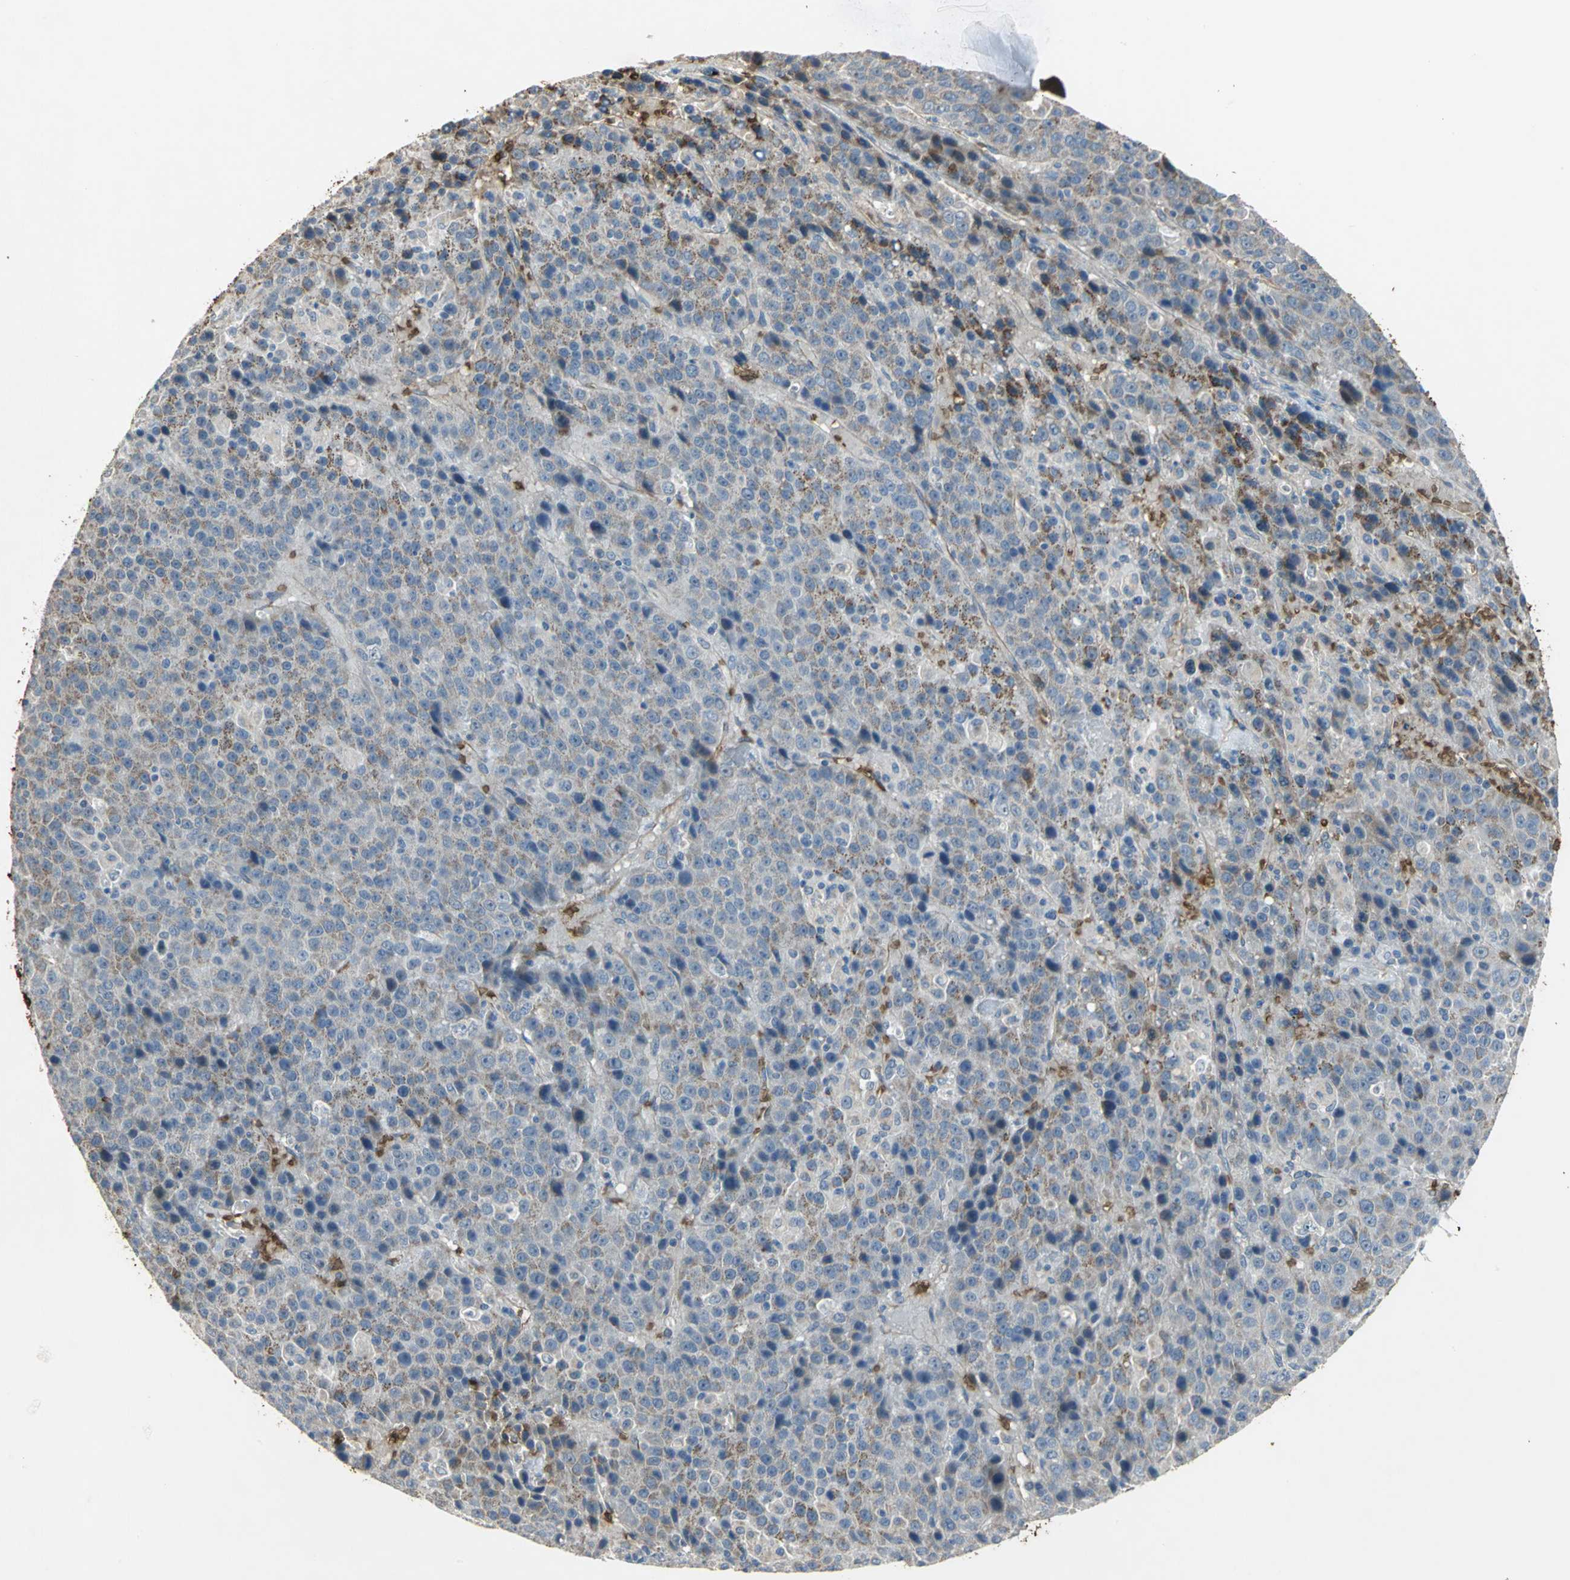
{"staining": {"intensity": "strong", "quantity": ">75%", "location": "cytoplasmic/membranous"}, "tissue": "liver cancer", "cell_type": "Tumor cells", "image_type": "cancer", "snomed": [{"axis": "morphology", "description": "Carcinoma, Hepatocellular, NOS"}, {"axis": "topography", "description": "Liver"}], "caption": "DAB immunohistochemical staining of liver cancer (hepatocellular carcinoma) demonstrates strong cytoplasmic/membranous protein staining in approximately >75% of tumor cells.", "gene": "TREM1", "patient": {"sex": "female", "age": 53}}